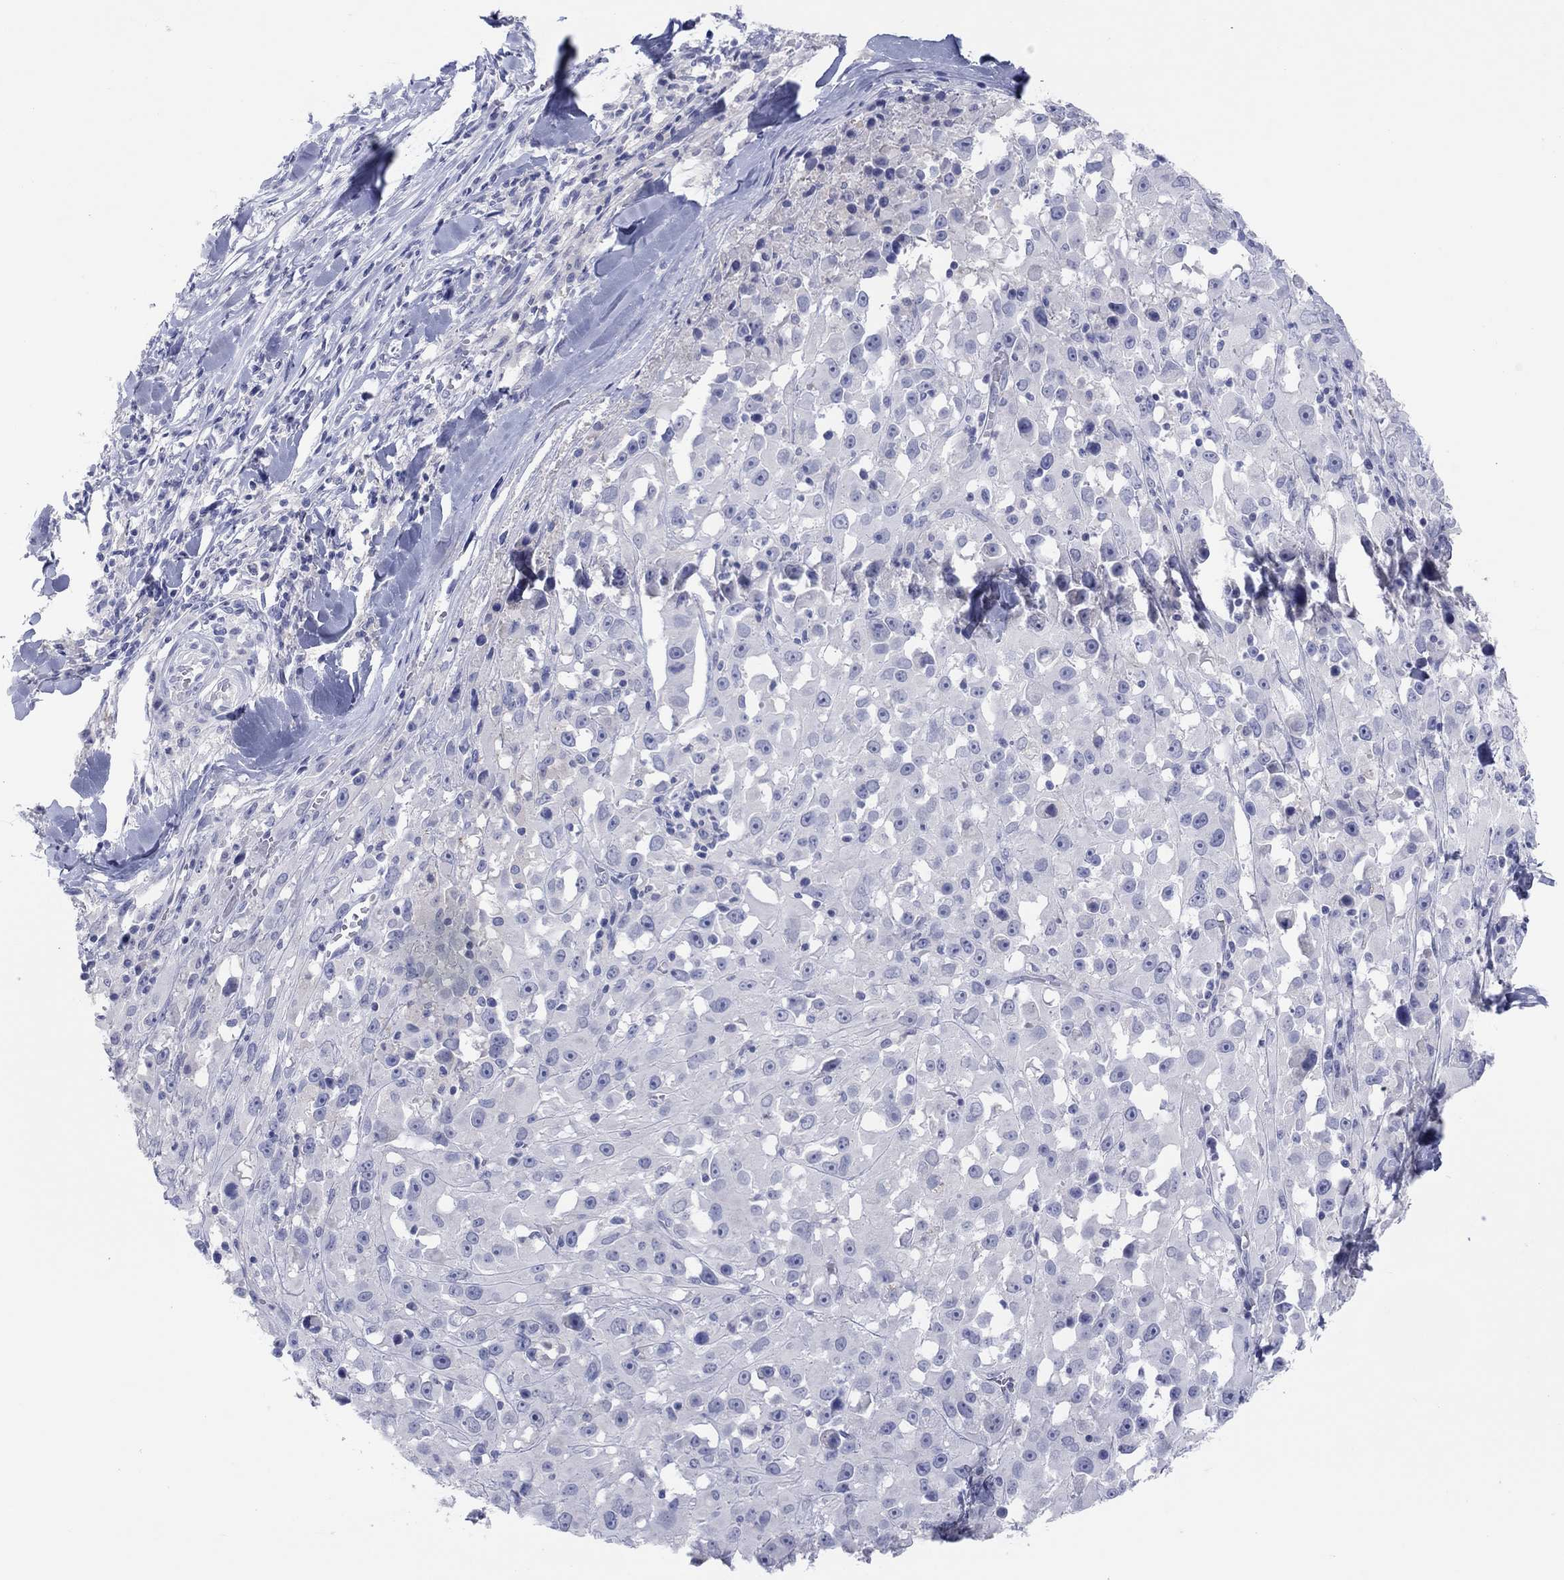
{"staining": {"intensity": "negative", "quantity": "none", "location": "none"}, "tissue": "melanoma", "cell_type": "Tumor cells", "image_type": "cancer", "snomed": [{"axis": "morphology", "description": "Malignant melanoma, Metastatic site"}, {"axis": "topography", "description": "Lymph node"}], "caption": "This is a photomicrograph of IHC staining of melanoma, which shows no staining in tumor cells.", "gene": "CPNE6", "patient": {"sex": "male", "age": 50}}